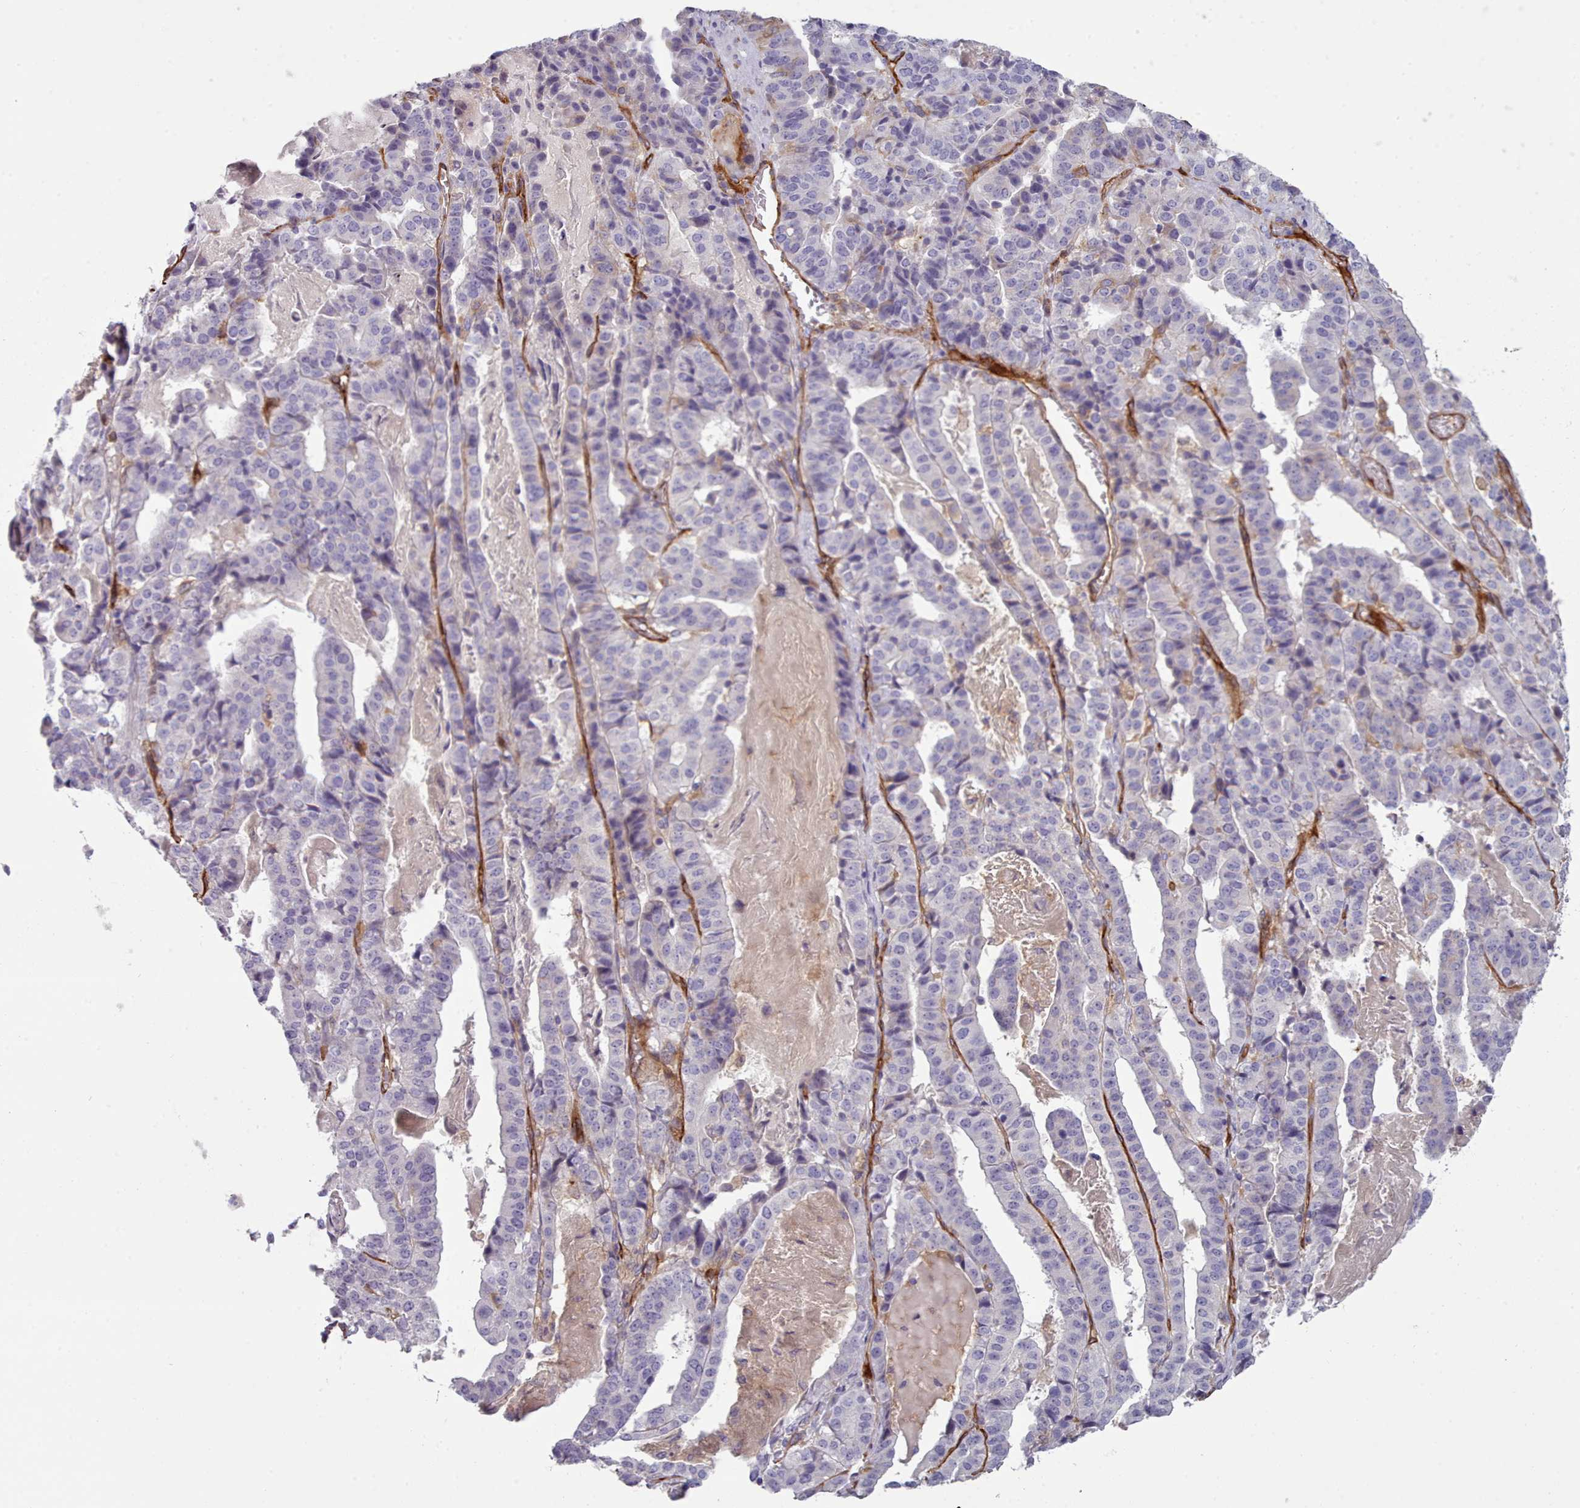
{"staining": {"intensity": "negative", "quantity": "none", "location": "none"}, "tissue": "stomach cancer", "cell_type": "Tumor cells", "image_type": "cancer", "snomed": [{"axis": "morphology", "description": "Adenocarcinoma, NOS"}, {"axis": "topography", "description": "Stomach"}], "caption": "IHC micrograph of neoplastic tissue: adenocarcinoma (stomach) stained with DAB shows no significant protein staining in tumor cells.", "gene": "CD300LF", "patient": {"sex": "male", "age": 48}}